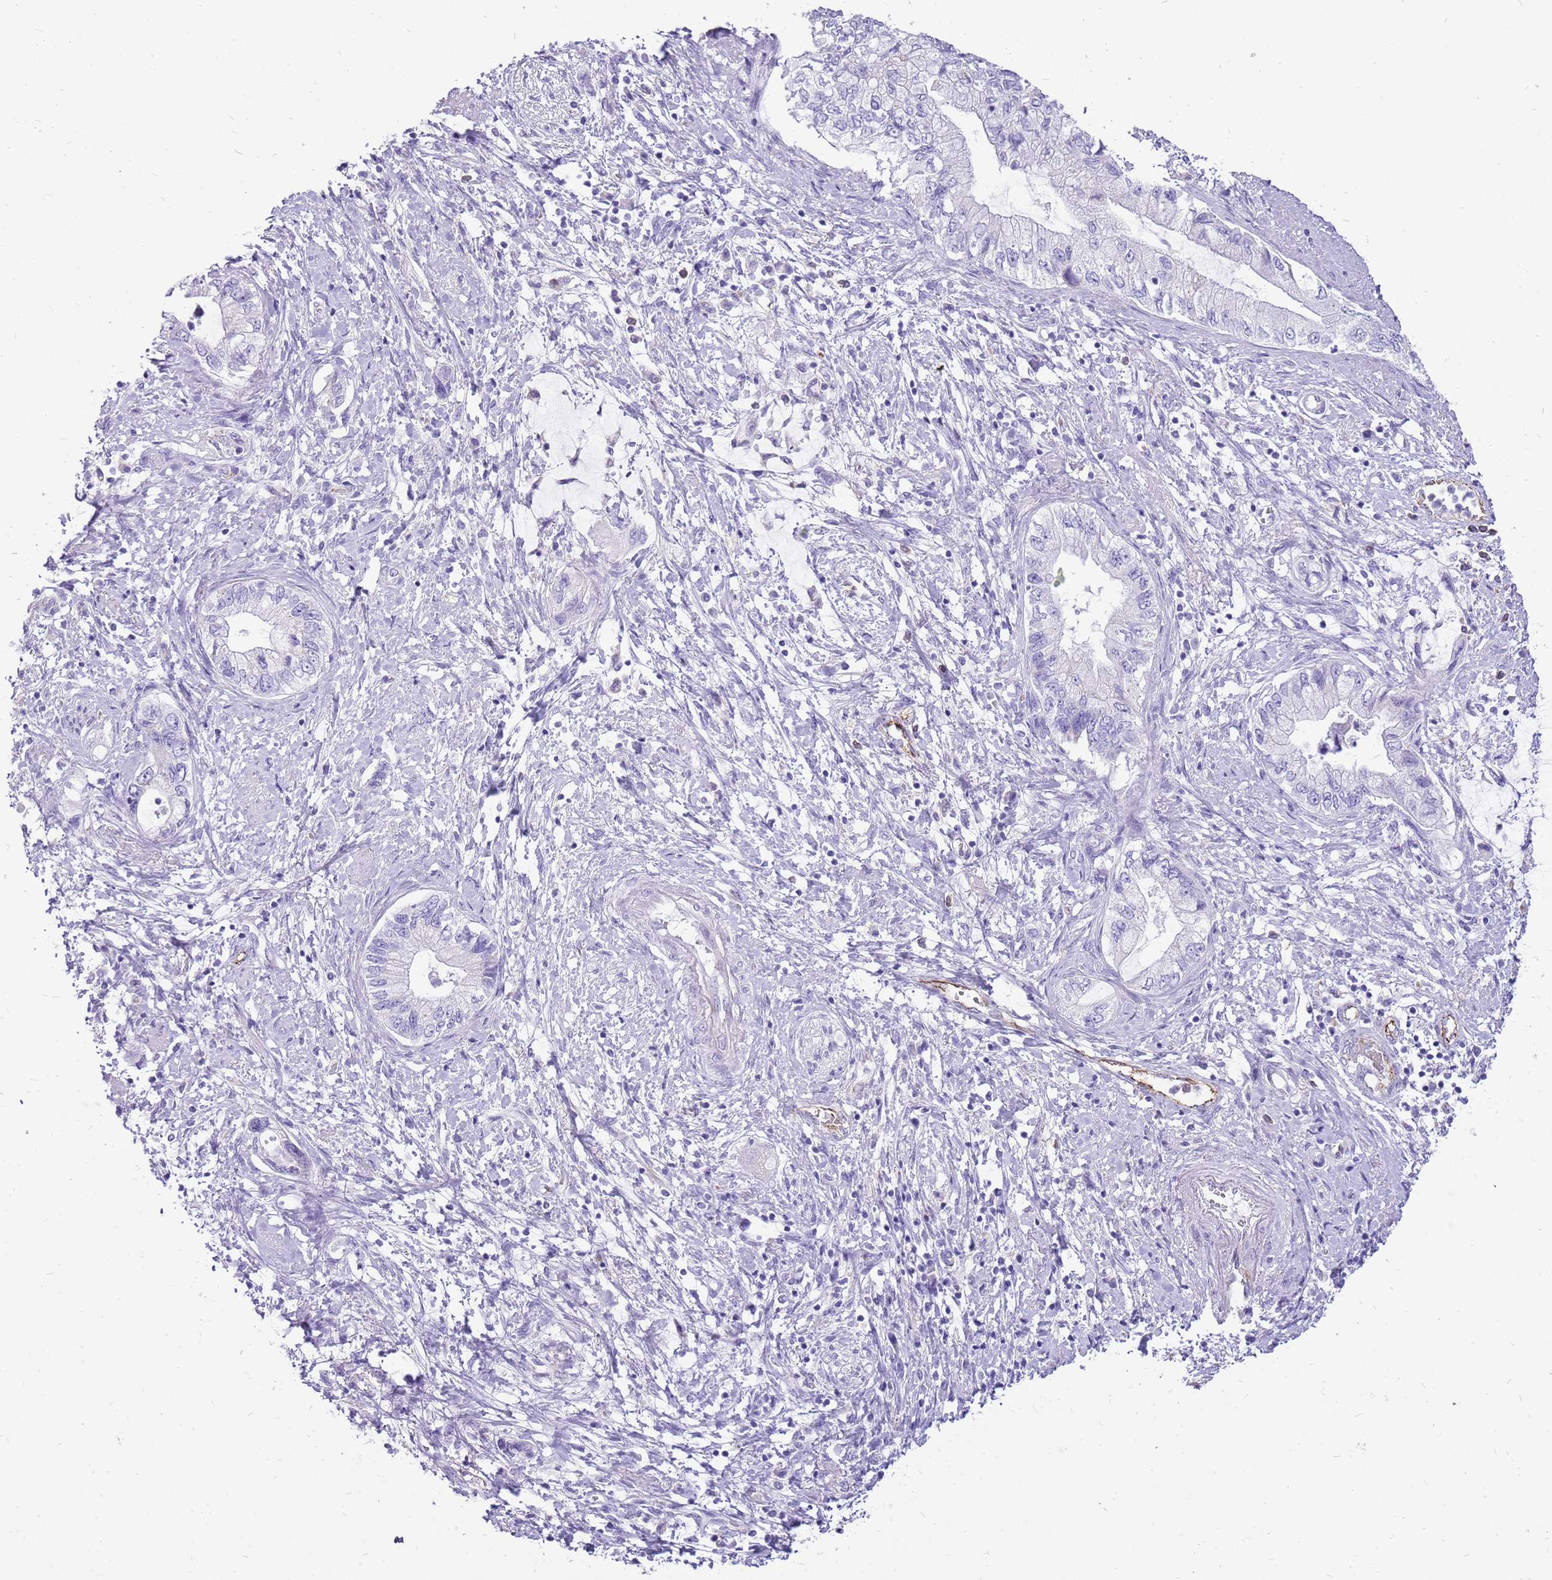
{"staining": {"intensity": "negative", "quantity": "none", "location": "none"}, "tissue": "pancreatic cancer", "cell_type": "Tumor cells", "image_type": "cancer", "snomed": [{"axis": "morphology", "description": "Adenocarcinoma, NOS"}, {"axis": "topography", "description": "Pancreas"}], "caption": "Immunohistochemical staining of pancreatic adenocarcinoma shows no significant expression in tumor cells.", "gene": "PCNX1", "patient": {"sex": "female", "age": 73}}